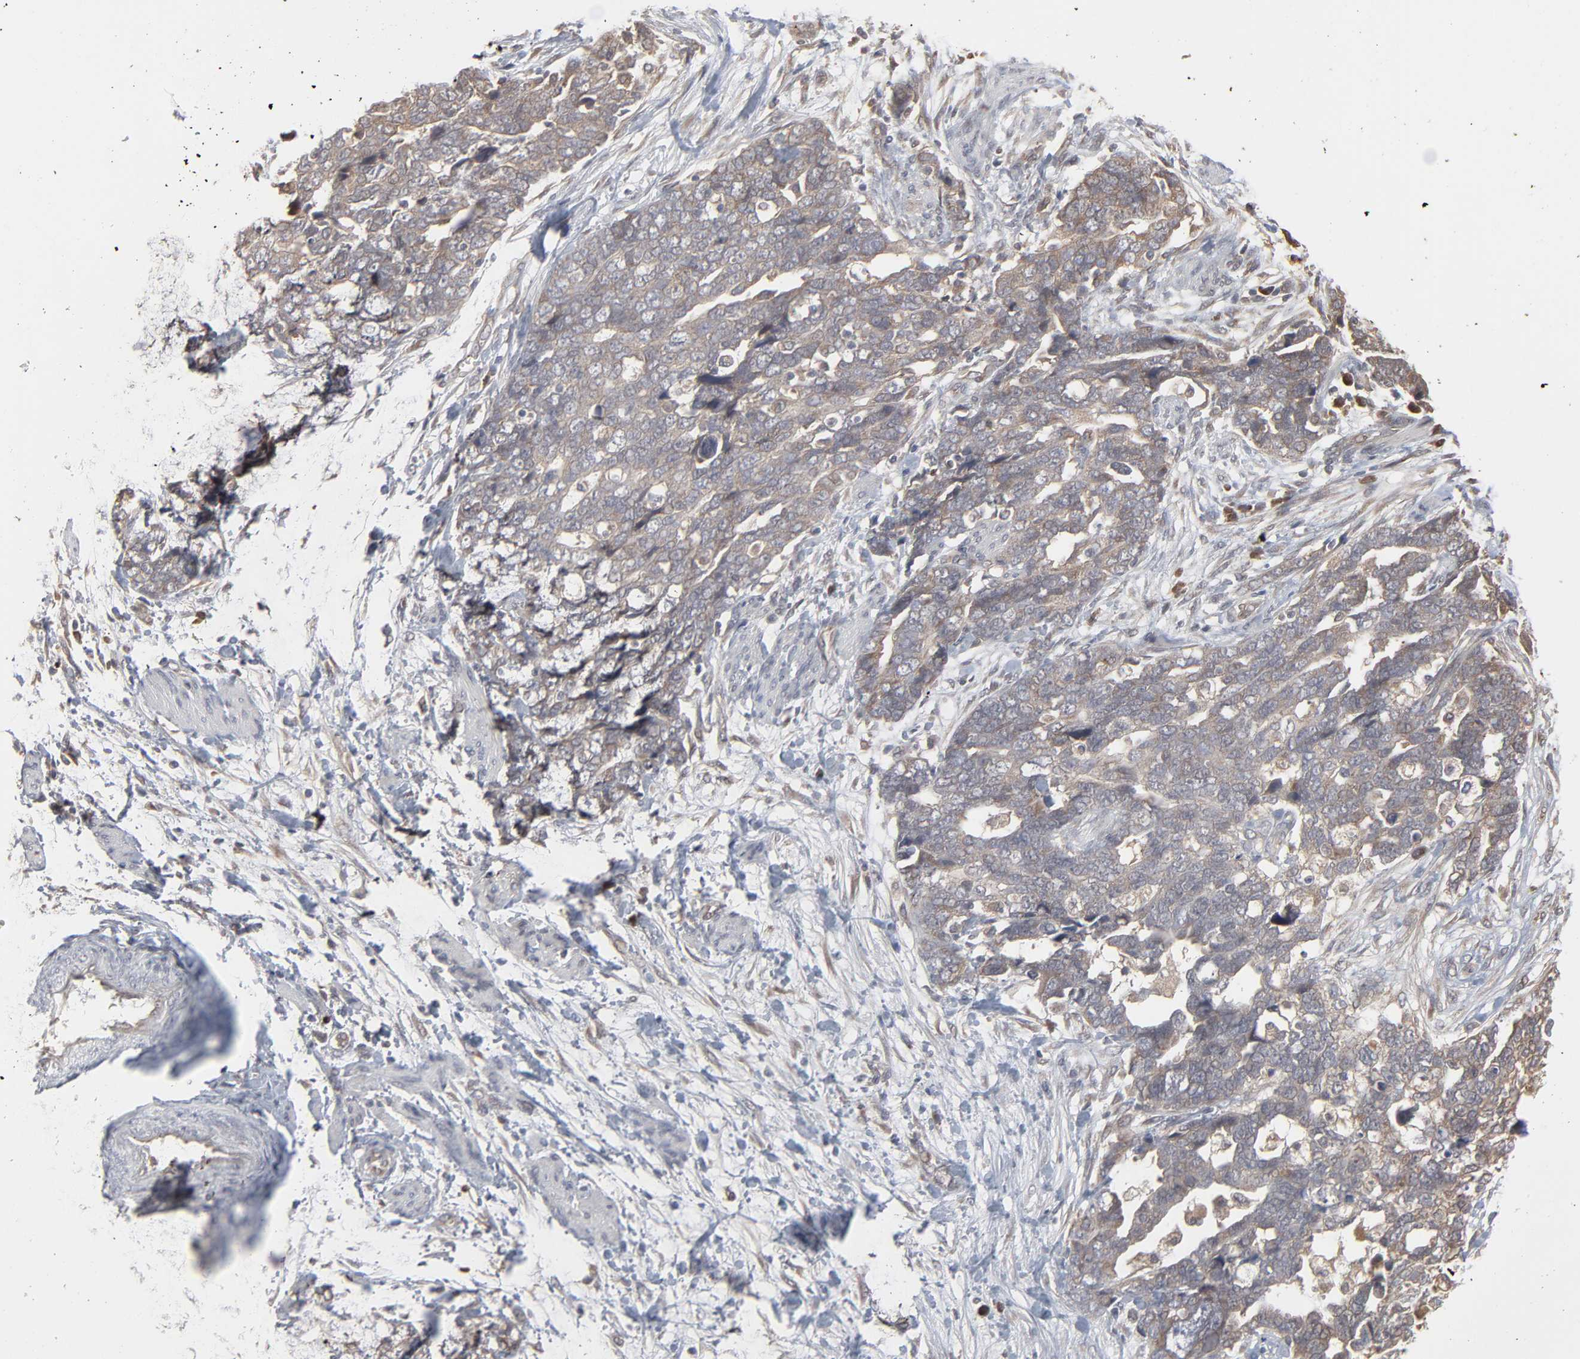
{"staining": {"intensity": "negative", "quantity": "none", "location": "none"}, "tissue": "ovarian cancer", "cell_type": "Tumor cells", "image_type": "cancer", "snomed": [{"axis": "morphology", "description": "Normal tissue, NOS"}, {"axis": "morphology", "description": "Cystadenocarcinoma, serous, NOS"}, {"axis": "topography", "description": "Fallopian tube"}, {"axis": "topography", "description": "Ovary"}], "caption": "DAB (3,3'-diaminobenzidine) immunohistochemical staining of human ovarian cancer exhibits no significant expression in tumor cells.", "gene": "SCFD1", "patient": {"sex": "female", "age": 56}}